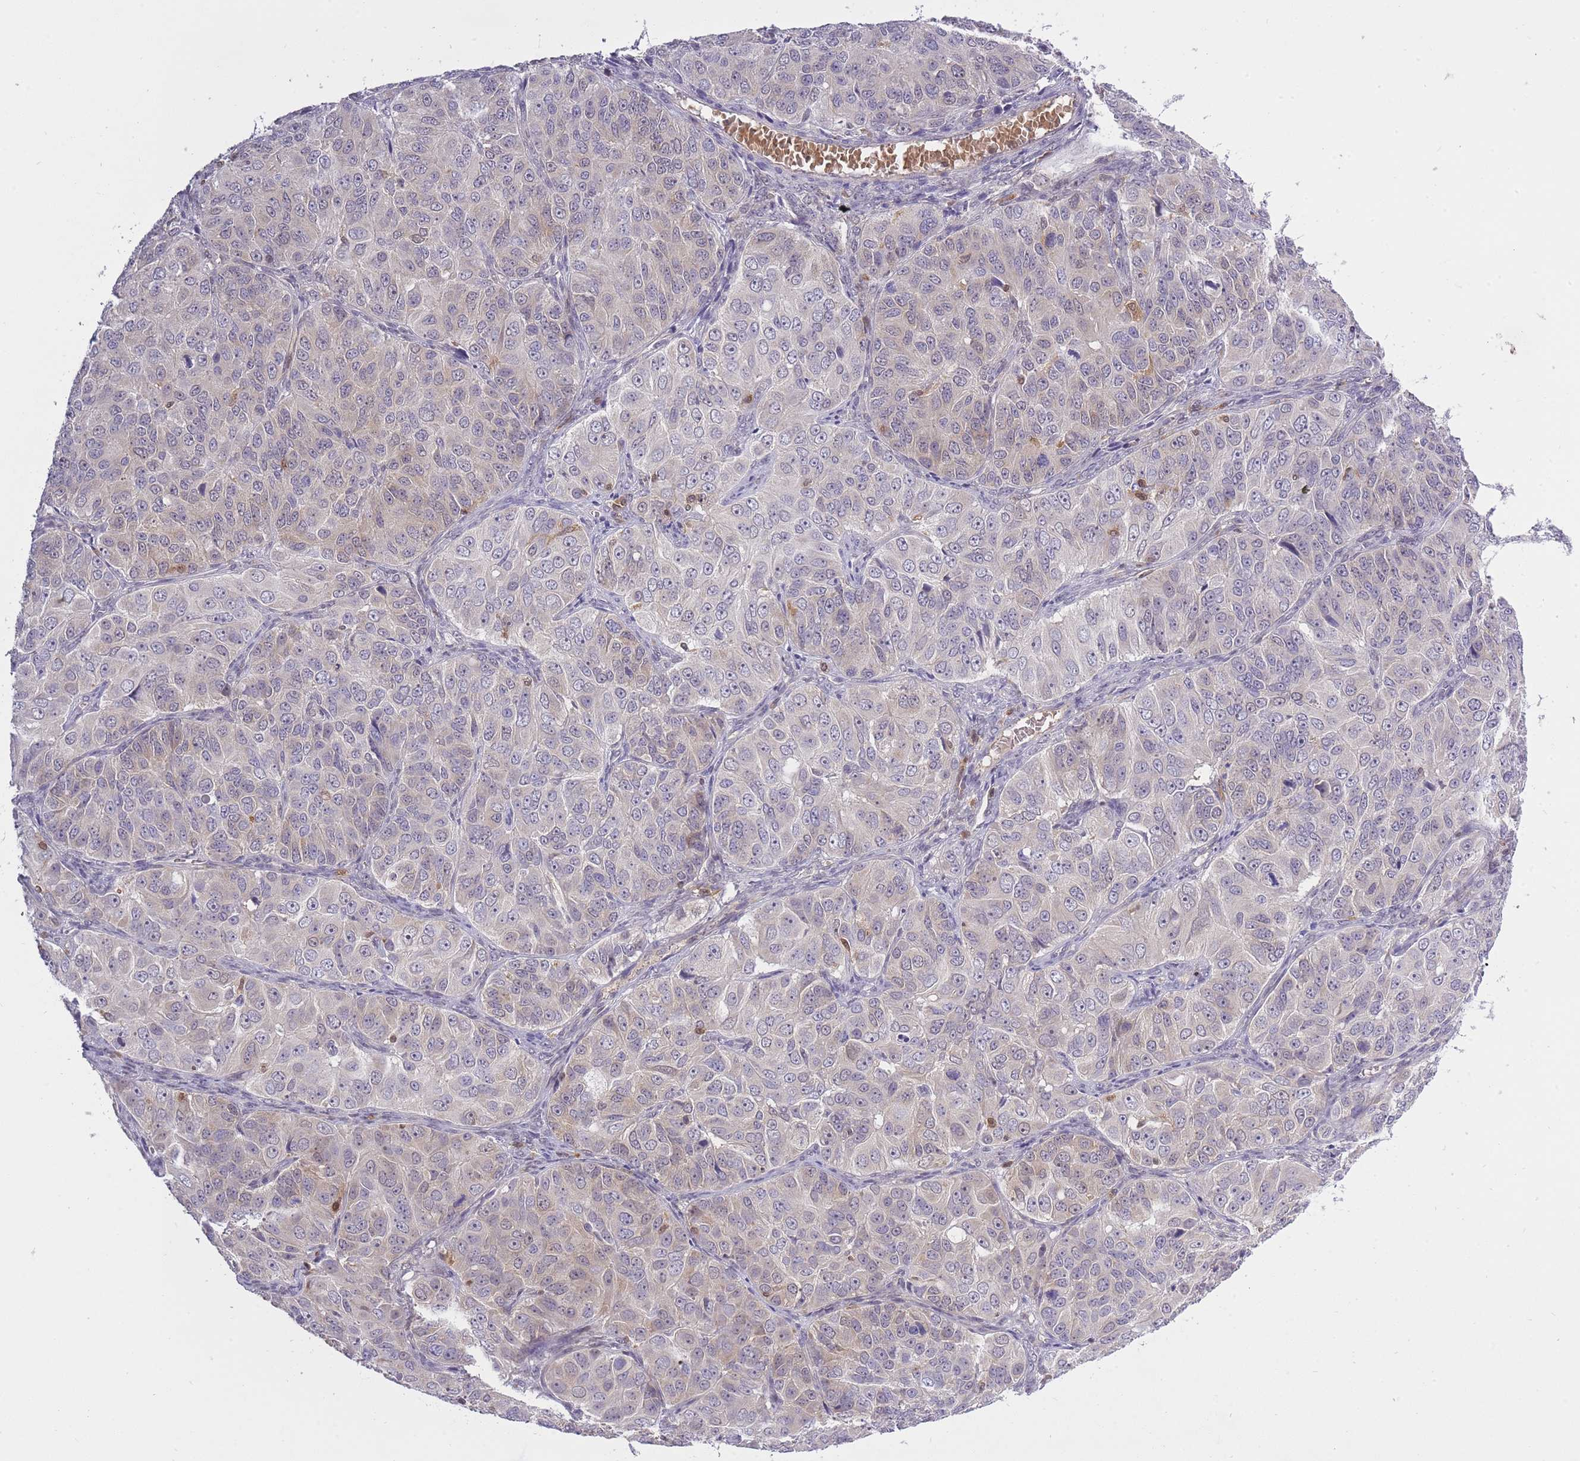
{"staining": {"intensity": "moderate", "quantity": "<25%", "location": "cytoplasmic/membranous,nuclear"}, "tissue": "ovarian cancer", "cell_type": "Tumor cells", "image_type": "cancer", "snomed": [{"axis": "morphology", "description": "Carcinoma, endometroid"}, {"axis": "topography", "description": "Ovary"}], "caption": "Immunohistochemical staining of human endometroid carcinoma (ovarian) shows low levels of moderate cytoplasmic/membranous and nuclear staining in approximately <25% of tumor cells. The protein of interest is shown in brown color, while the nuclei are stained blue.", "gene": "CXorf38", "patient": {"sex": "female", "age": 51}}